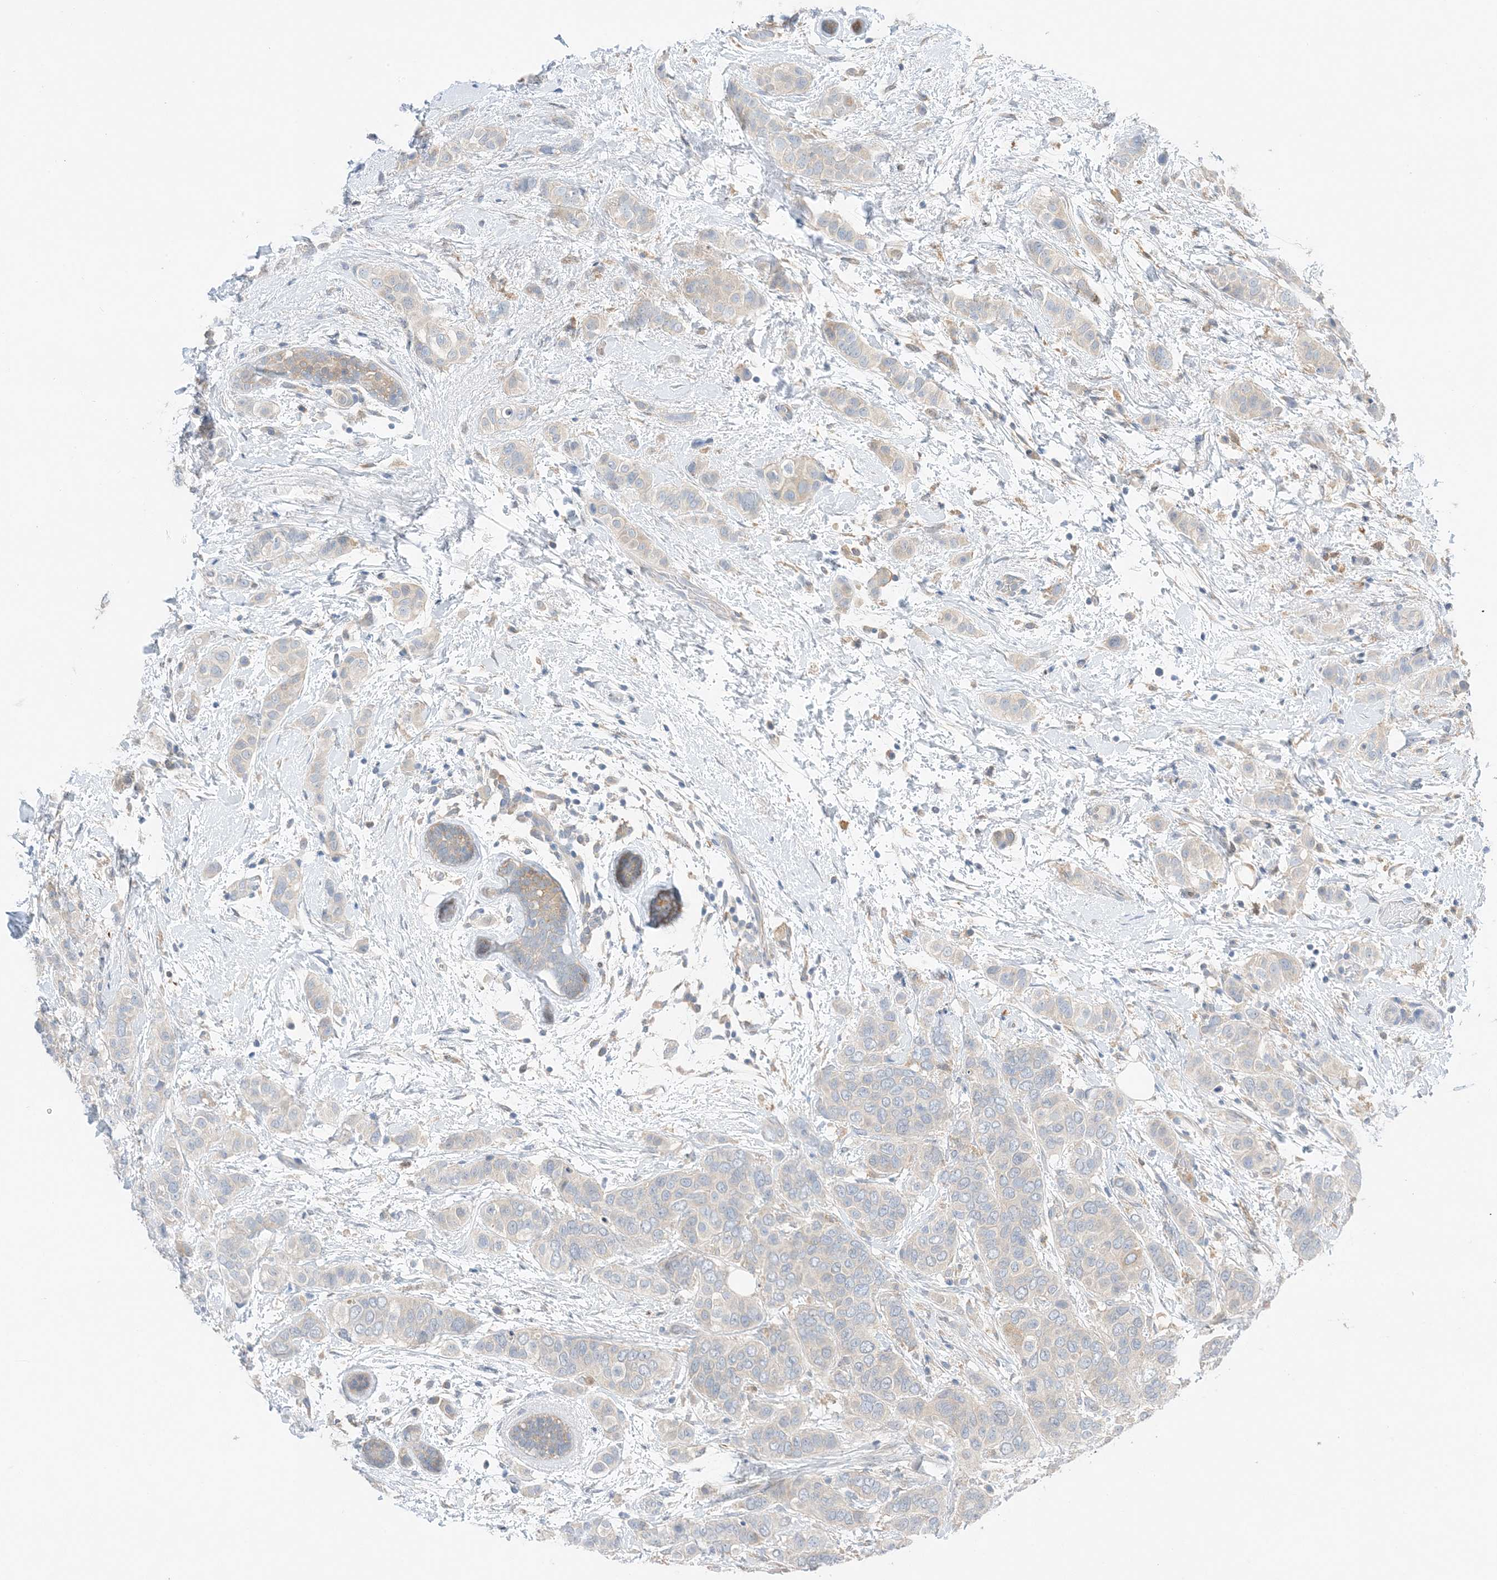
{"staining": {"intensity": "negative", "quantity": "none", "location": "none"}, "tissue": "breast cancer", "cell_type": "Tumor cells", "image_type": "cancer", "snomed": [{"axis": "morphology", "description": "Lobular carcinoma"}, {"axis": "topography", "description": "Breast"}], "caption": "Immunohistochemistry micrograph of neoplastic tissue: human breast lobular carcinoma stained with DAB shows no significant protein staining in tumor cells.", "gene": "KIFBP", "patient": {"sex": "female", "age": 51}}